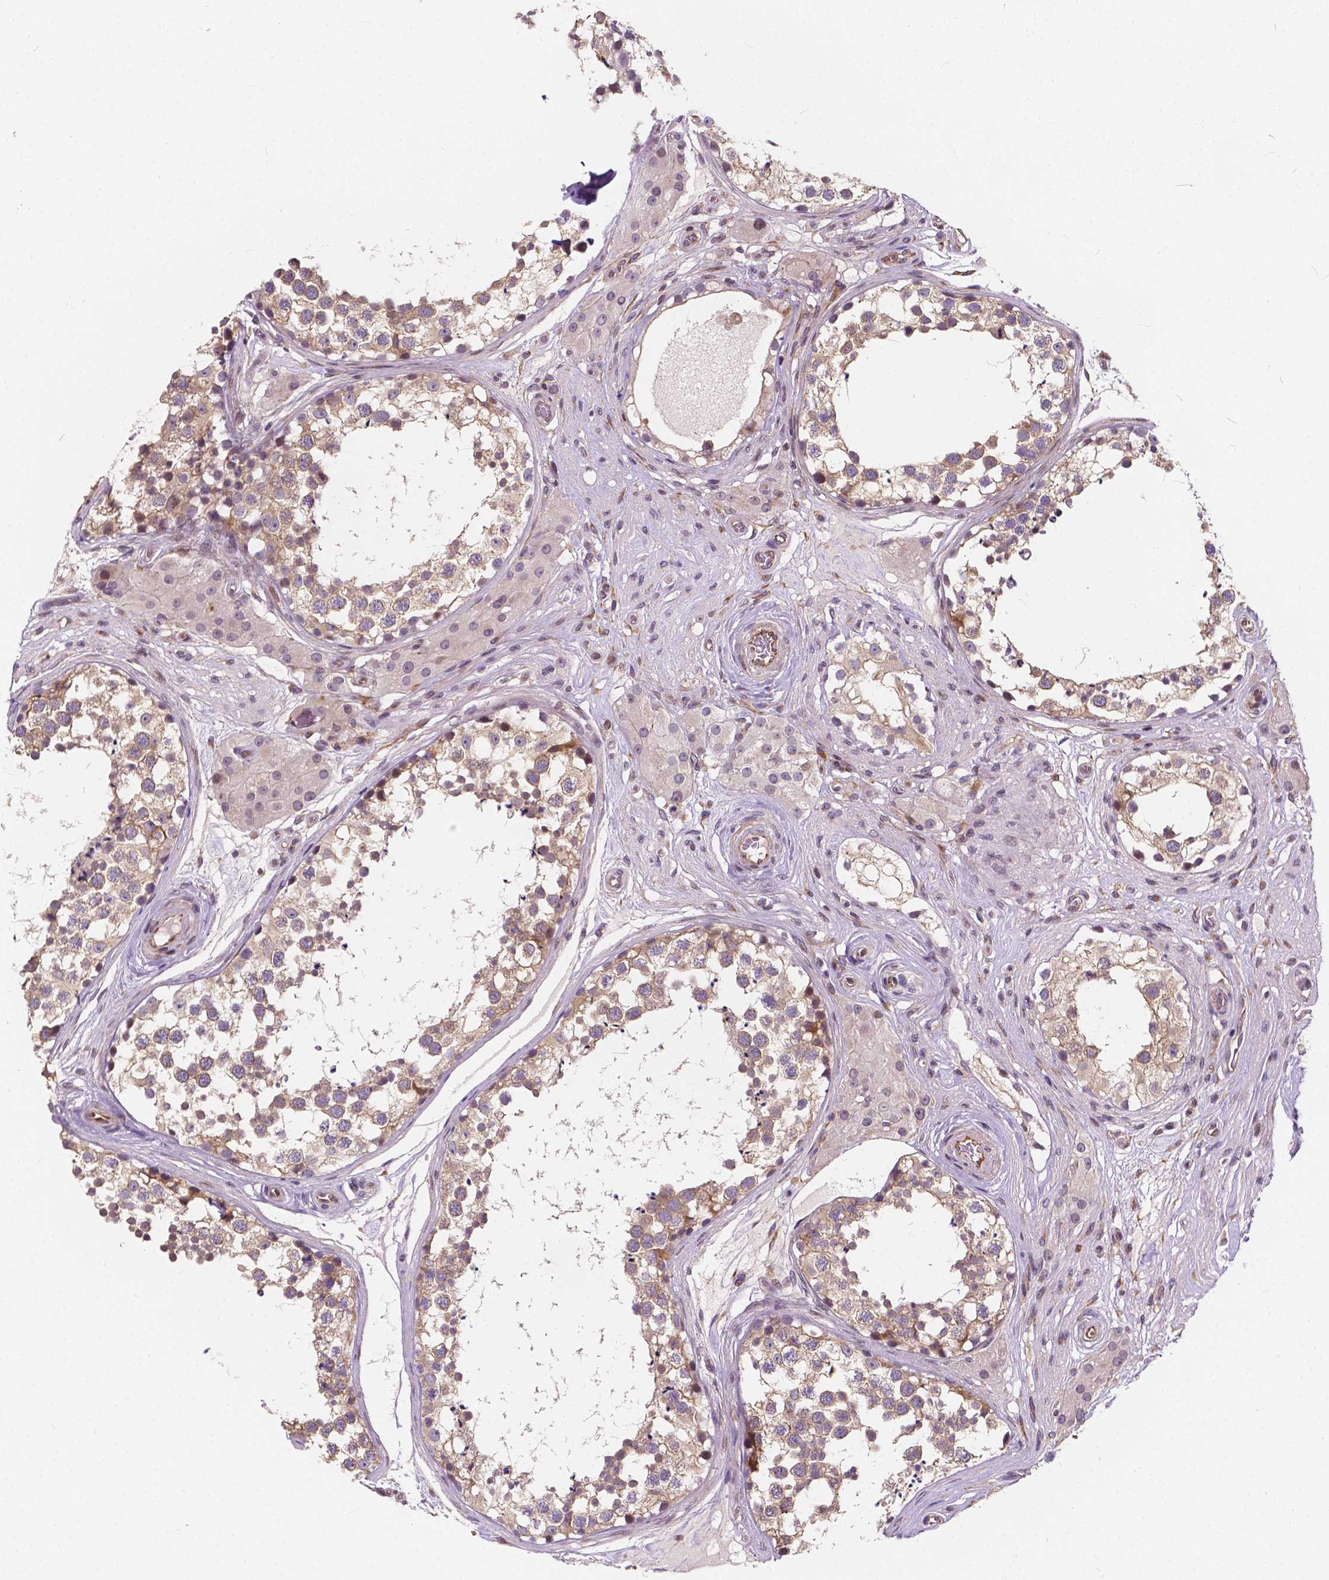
{"staining": {"intensity": "moderate", "quantity": ">75%", "location": "cytoplasmic/membranous"}, "tissue": "testis", "cell_type": "Cells in seminiferous ducts", "image_type": "normal", "snomed": [{"axis": "morphology", "description": "Normal tissue, NOS"}, {"axis": "morphology", "description": "Seminoma, NOS"}, {"axis": "topography", "description": "Testis"}], "caption": "Testis stained with DAB (3,3'-diaminobenzidine) immunohistochemistry (IHC) displays medium levels of moderate cytoplasmic/membranous staining in about >75% of cells in seminiferous ducts. (brown staining indicates protein expression, while blue staining denotes nuclei).", "gene": "INPP5E", "patient": {"sex": "male", "age": 65}}